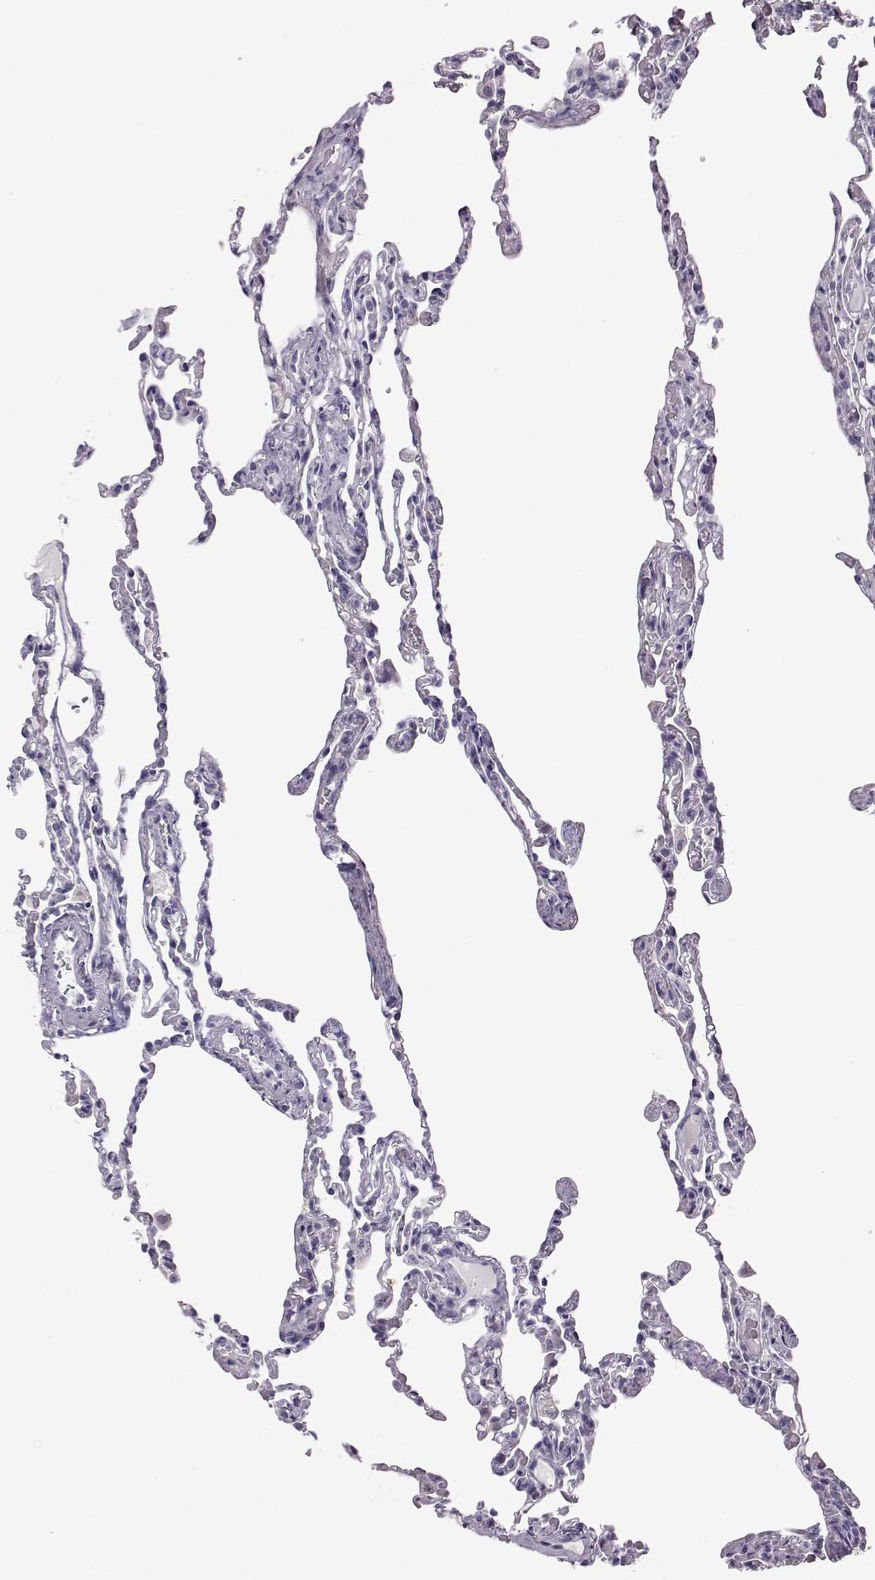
{"staining": {"intensity": "negative", "quantity": "none", "location": "none"}, "tissue": "lung", "cell_type": "Alveolar cells", "image_type": "normal", "snomed": [{"axis": "morphology", "description": "Normal tissue, NOS"}, {"axis": "topography", "description": "Lung"}], "caption": "This is a histopathology image of immunohistochemistry staining of benign lung, which shows no staining in alveolar cells.", "gene": "VGF", "patient": {"sex": "female", "age": 43}}